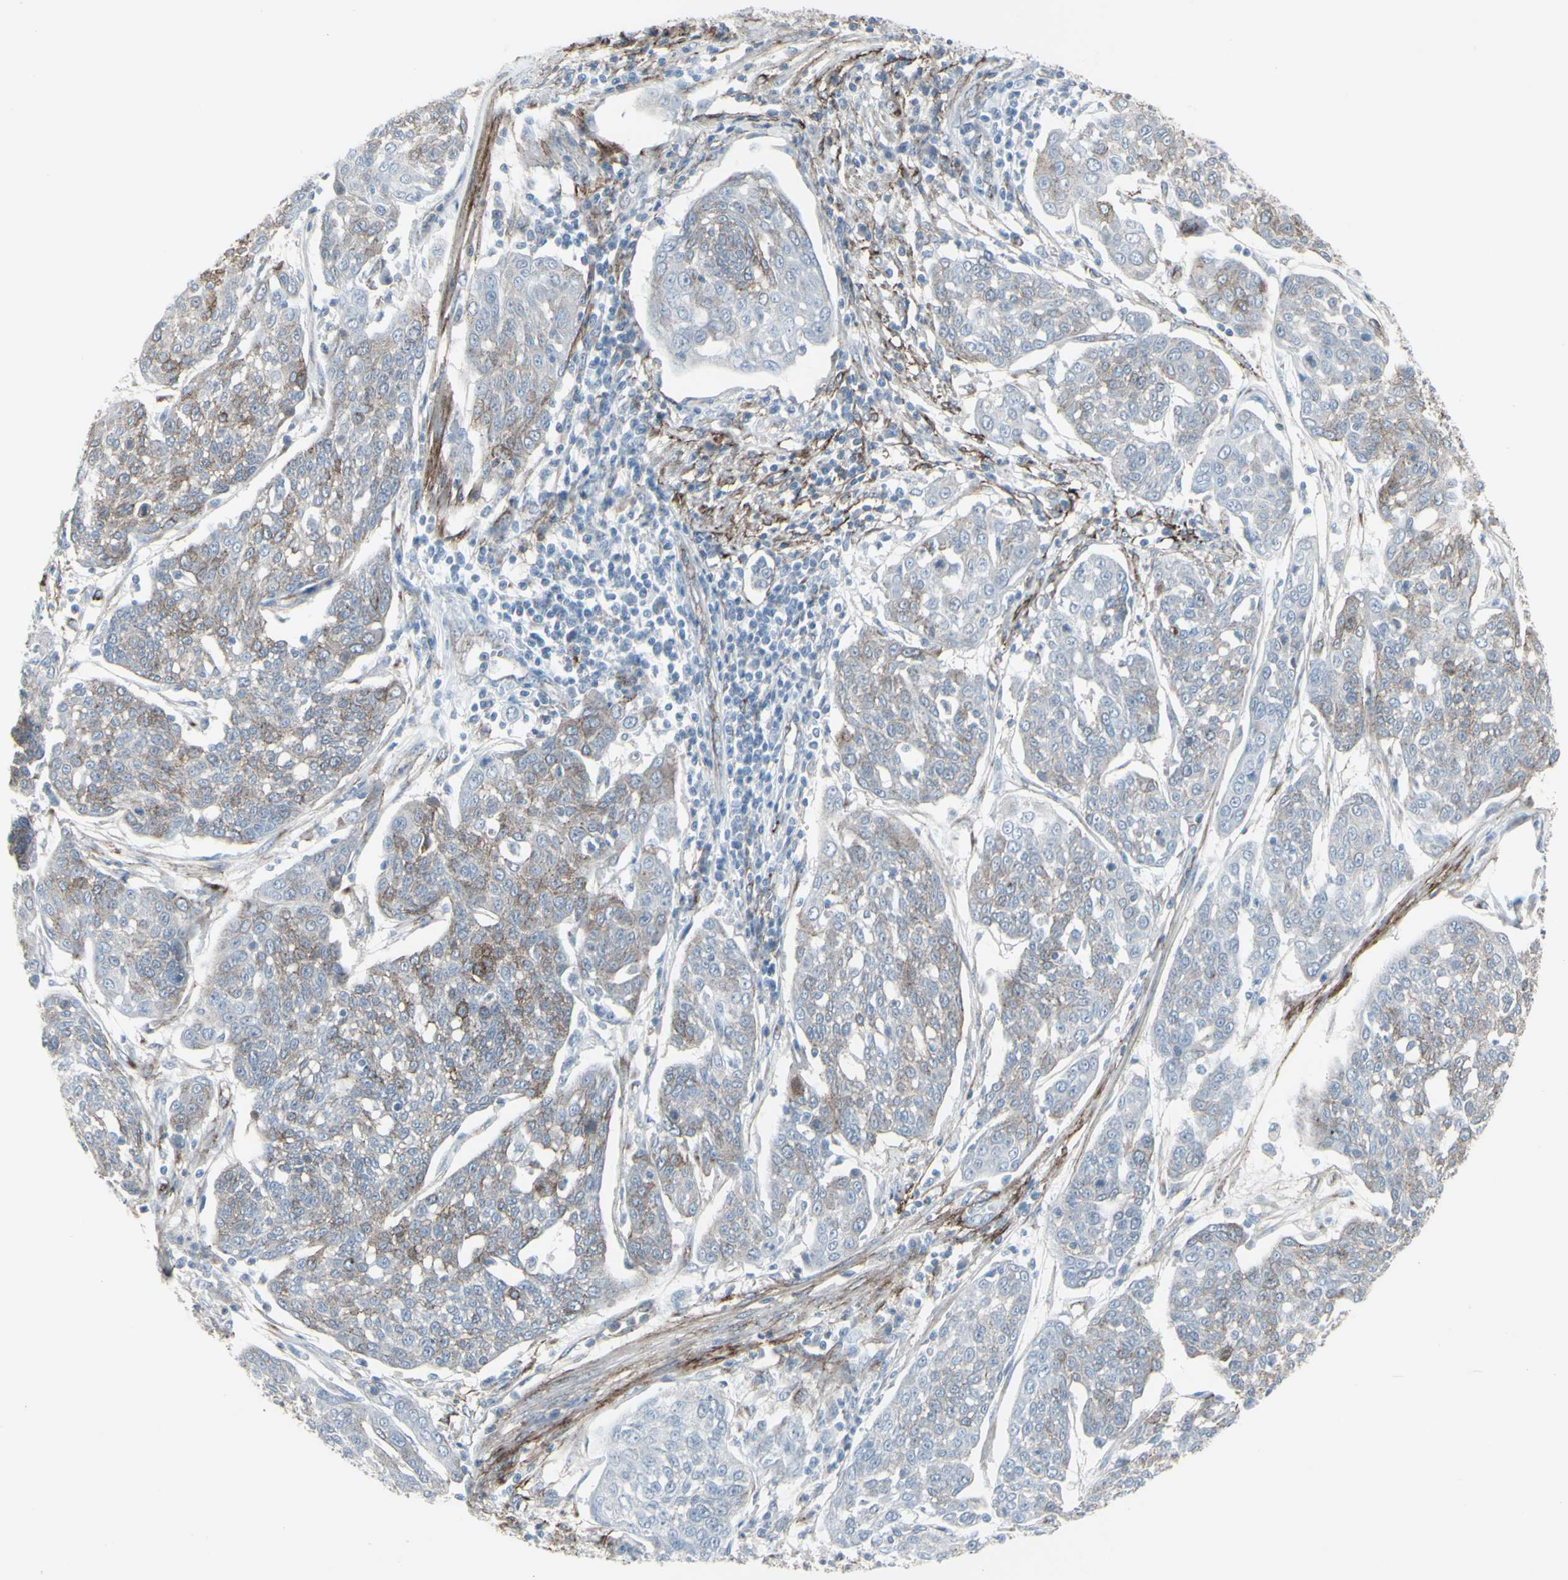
{"staining": {"intensity": "weak", "quantity": "25%-75%", "location": "cytoplasmic/membranous"}, "tissue": "cervical cancer", "cell_type": "Tumor cells", "image_type": "cancer", "snomed": [{"axis": "morphology", "description": "Squamous cell carcinoma, NOS"}, {"axis": "topography", "description": "Cervix"}], "caption": "This image shows immunohistochemistry staining of human cervical squamous cell carcinoma, with low weak cytoplasmic/membranous expression in about 25%-75% of tumor cells.", "gene": "GJA1", "patient": {"sex": "female", "age": 34}}